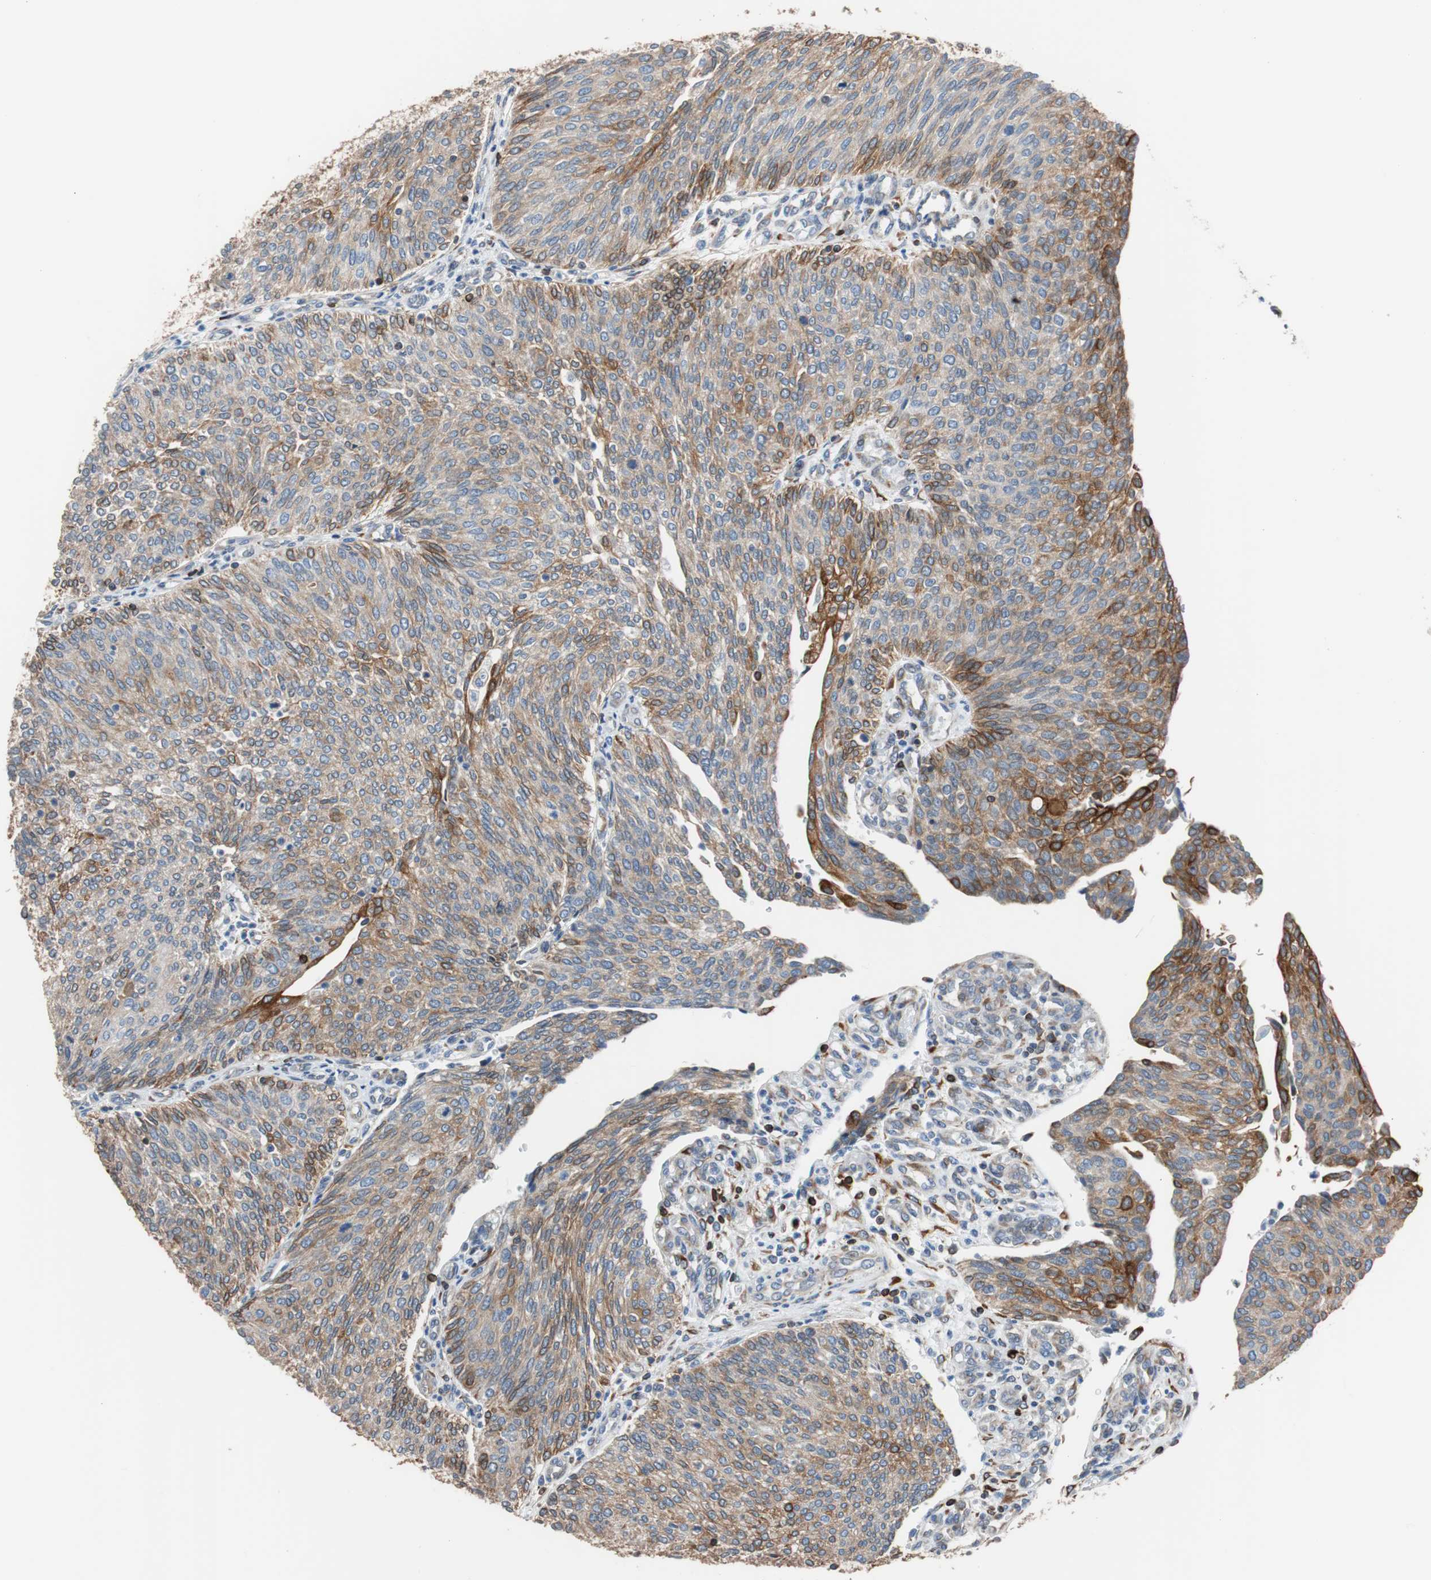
{"staining": {"intensity": "moderate", "quantity": ">75%", "location": "cytoplasmic/membranous"}, "tissue": "urothelial cancer", "cell_type": "Tumor cells", "image_type": "cancer", "snomed": [{"axis": "morphology", "description": "Urothelial carcinoma, Low grade"}, {"axis": "topography", "description": "Urinary bladder"}], "caption": "Immunohistochemical staining of human urothelial cancer displays moderate cytoplasmic/membranous protein positivity in about >75% of tumor cells. The protein of interest is shown in brown color, while the nuclei are stained blue.", "gene": "PBXIP1", "patient": {"sex": "female", "age": 79}}